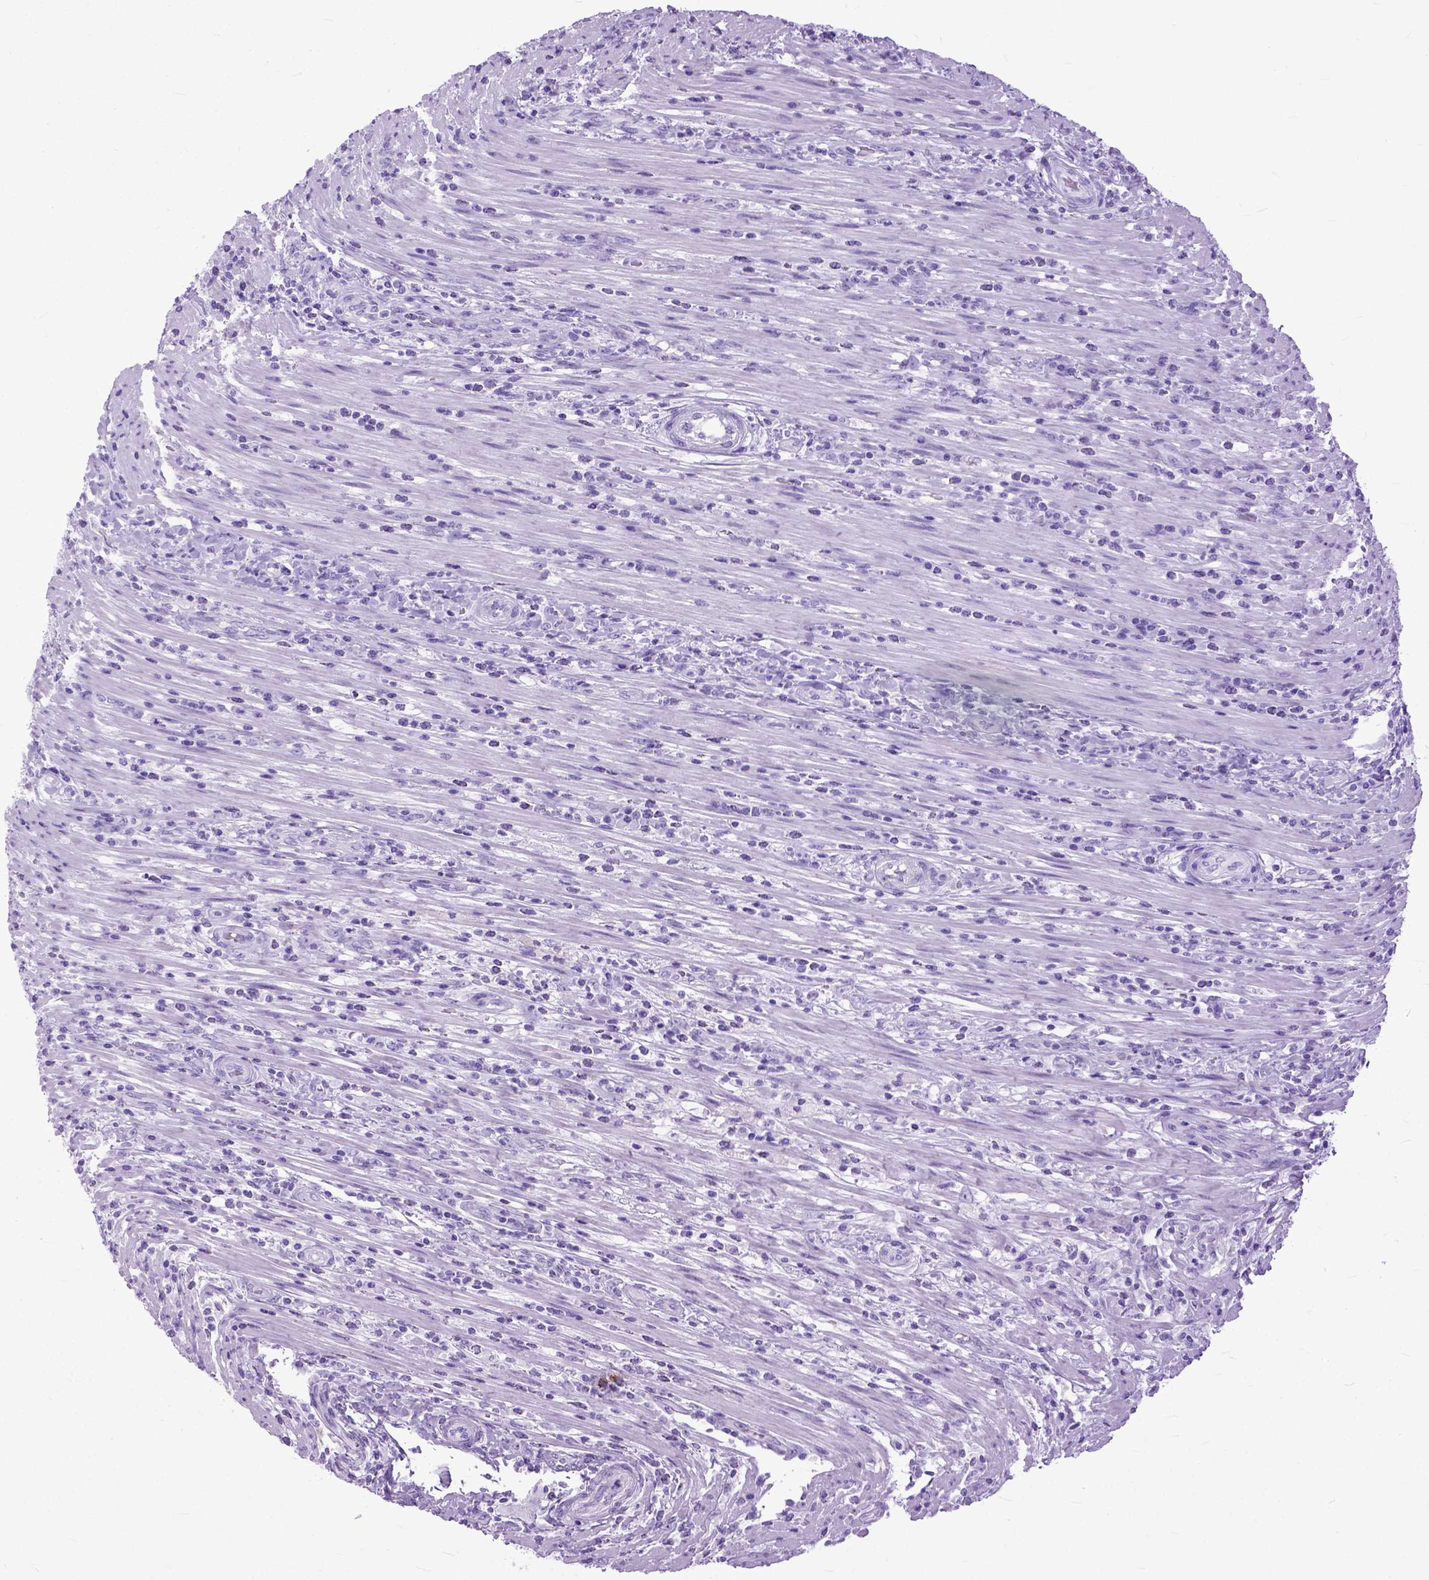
{"staining": {"intensity": "negative", "quantity": "none", "location": "none"}, "tissue": "colorectal cancer", "cell_type": "Tumor cells", "image_type": "cancer", "snomed": [{"axis": "morphology", "description": "Adenocarcinoma, NOS"}, {"axis": "topography", "description": "Colon"}], "caption": "Tumor cells are negative for protein expression in human colorectal cancer.", "gene": "GNGT1", "patient": {"sex": "male", "age": 53}}